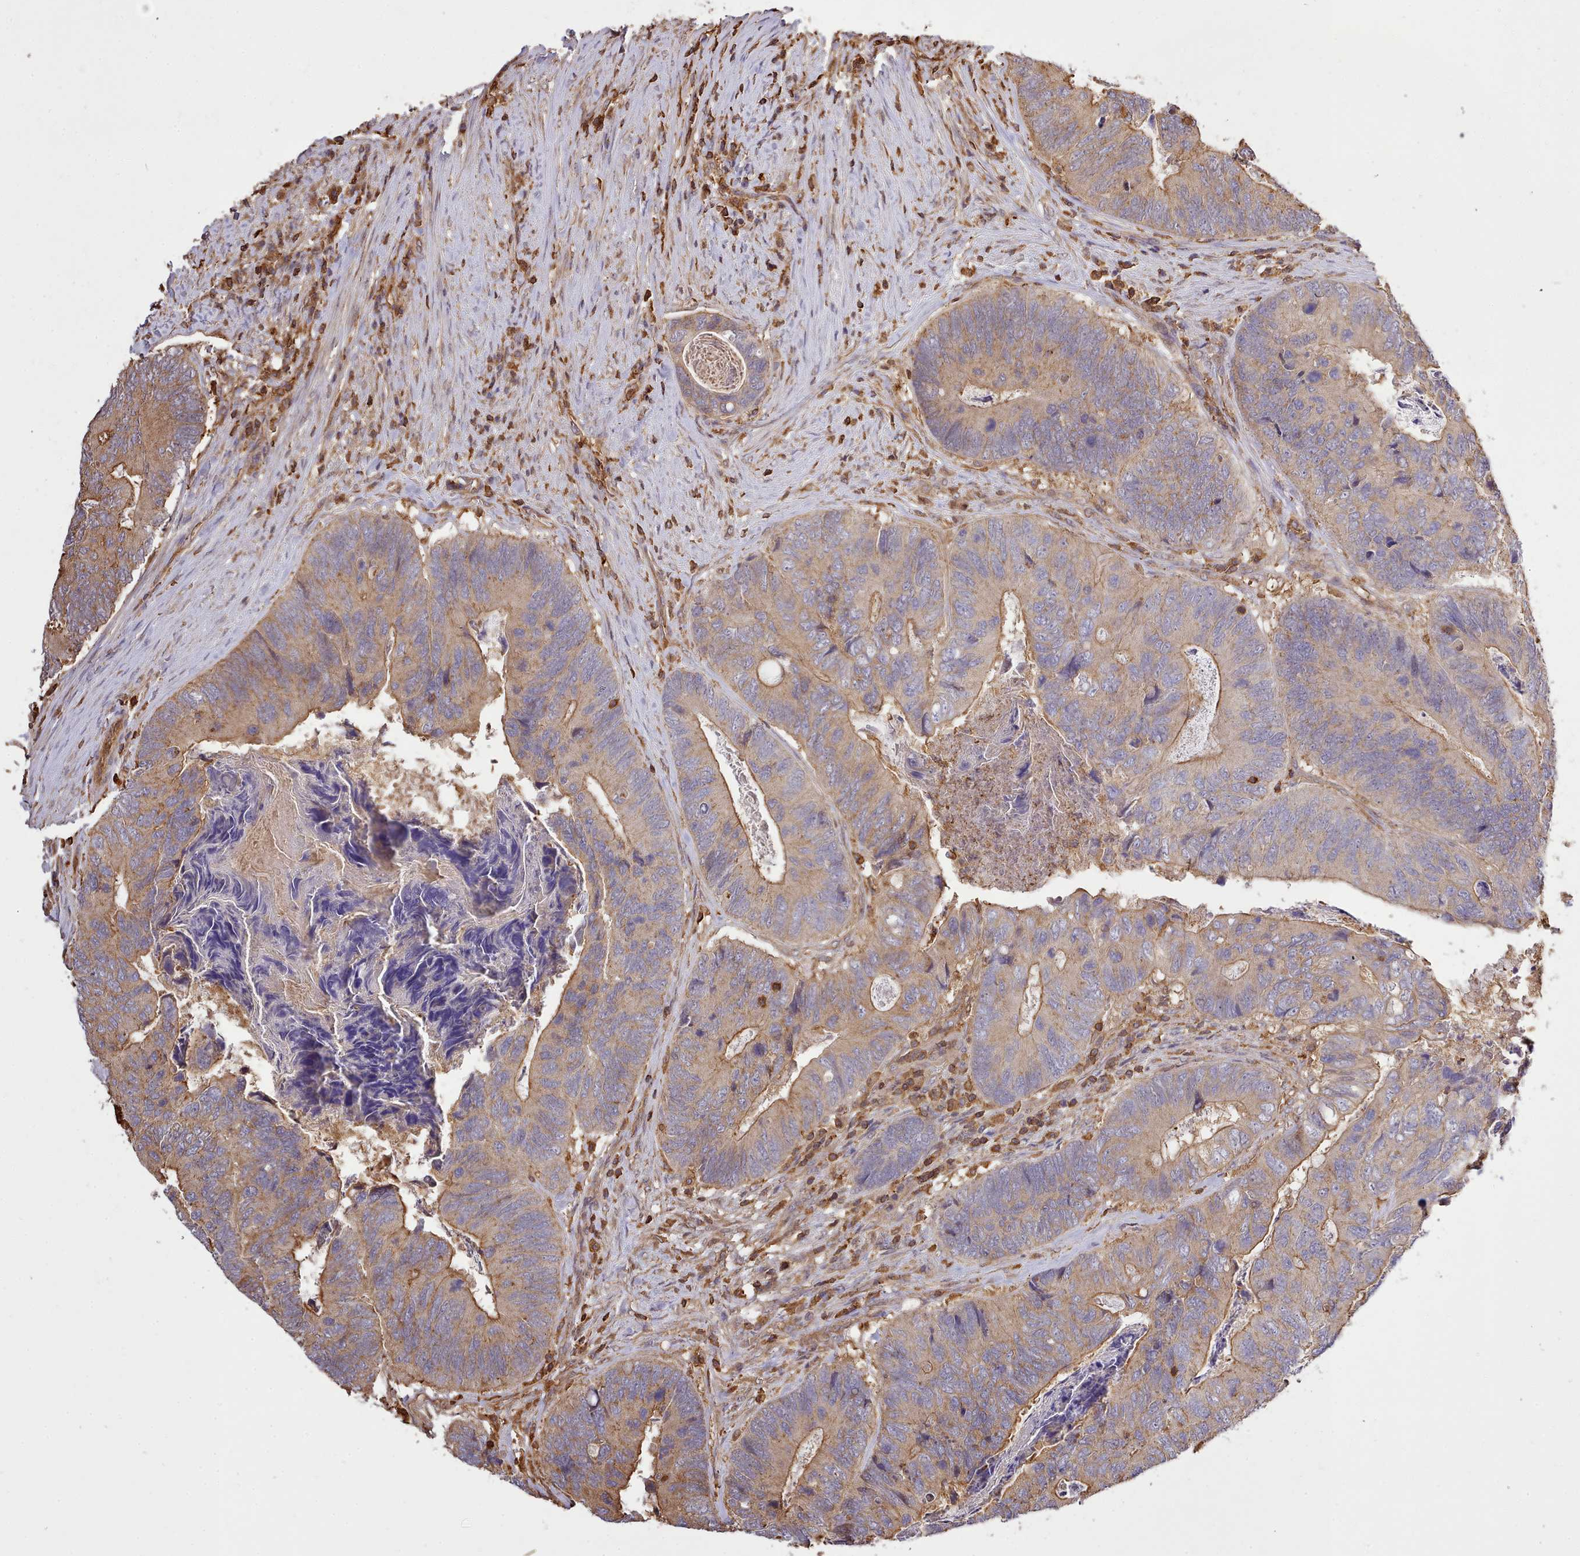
{"staining": {"intensity": "moderate", "quantity": "25%-75%", "location": "cytoplasmic/membranous"}, "tissue": "colorectal cancer", "cell_type": "Tumor cells", "image_type": "cancer", "snomed": [{"axis": "morphology", "description": "Adenocarcinoma, NOS"}, {"axis": "topography", "description": "Colon"}], "caption": "DAB immunohistochemical staining of human colorectal adenocarcinoma displays moderate cytoplasmic/membranous protein positivity in approximately 25%-75% of tumor cells.", "gene": "CAPZA1", "patient": {"sex": "female", "age": 67}}